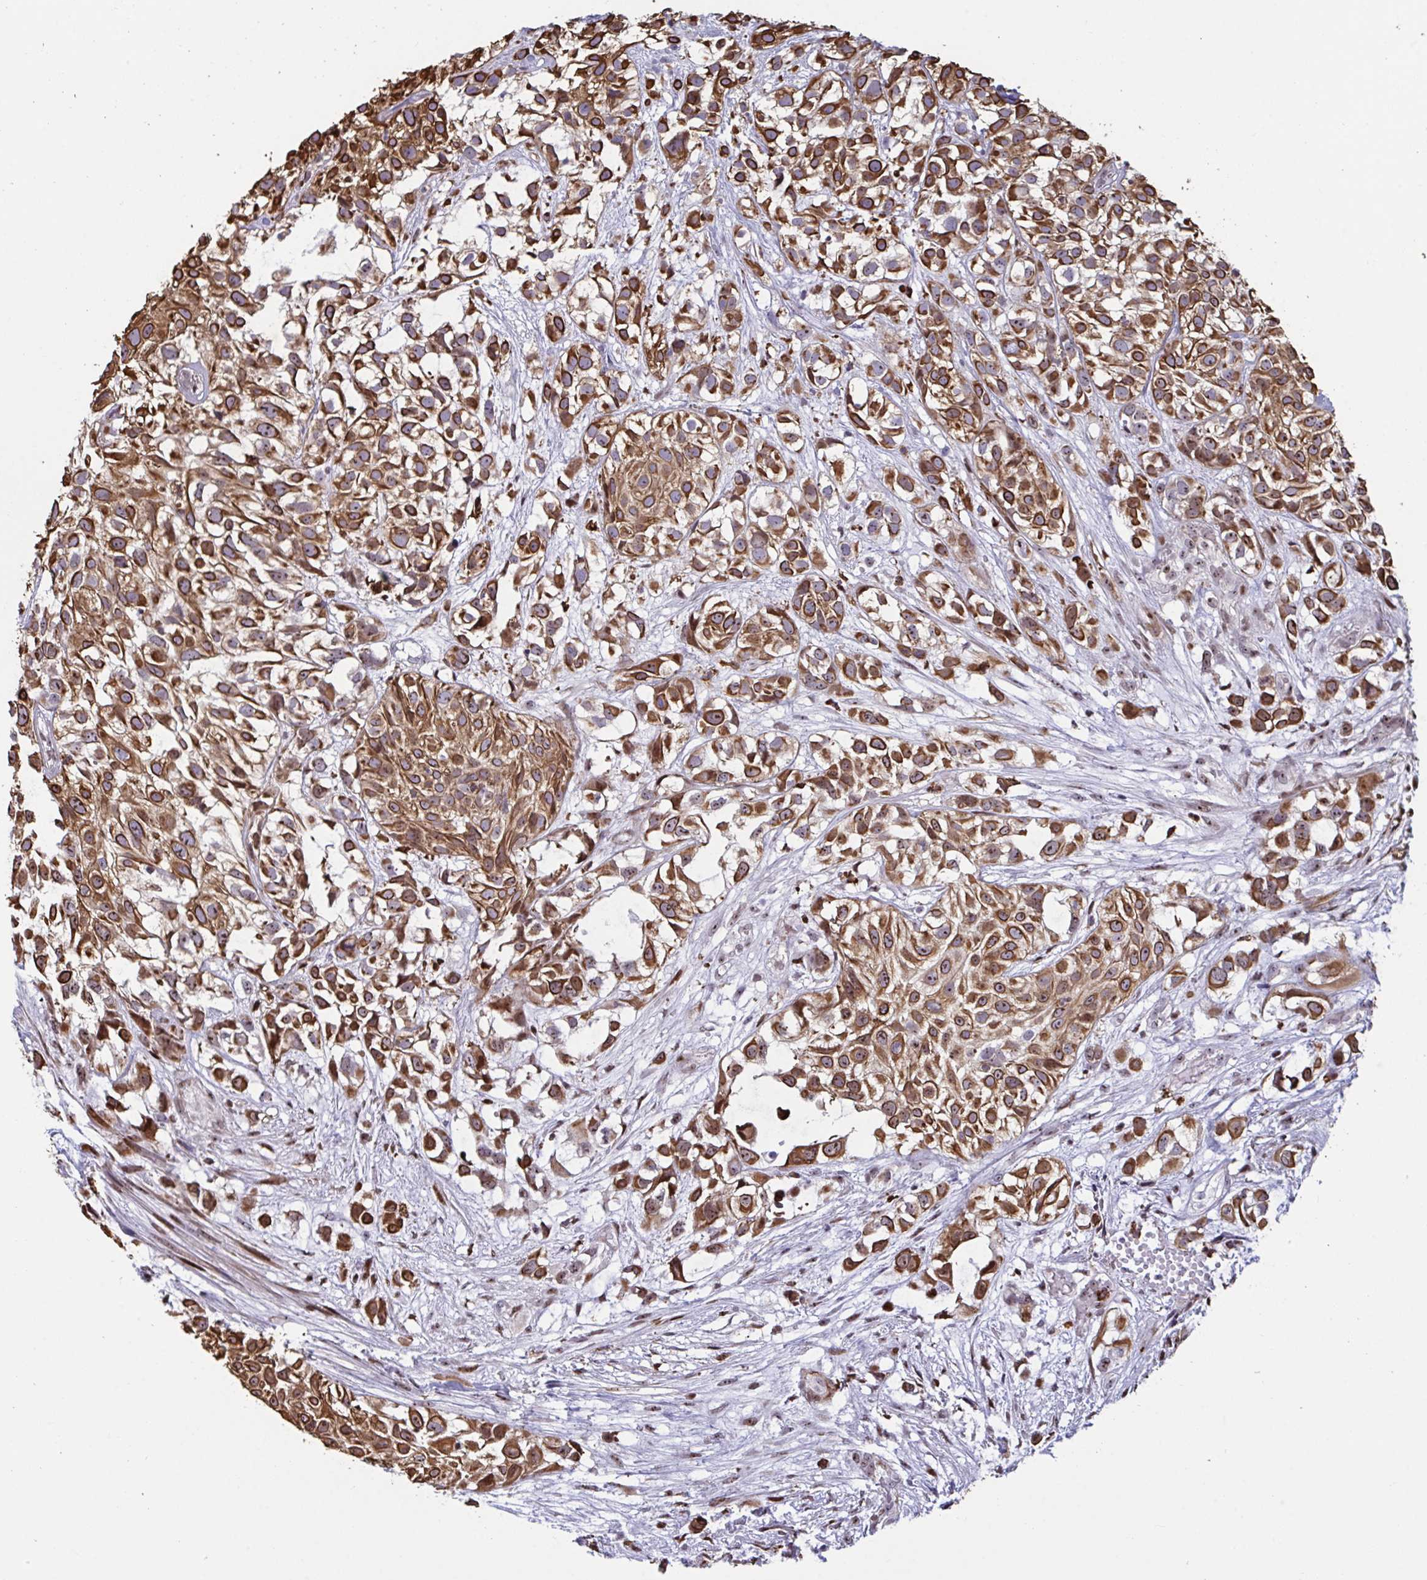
{"staining": {"intensity": "strong", "quantity": ">75%", "location": "cytoplasmic/membranous,nuclear"}, "tissue": "urothelial cancer", "cell_type": "Tumor cells", "image_type": "cancer", "snomed": [{"axis": "morphology", "description": "Urothelial carcinoma, High grade"}, {"axis": "topography", "description": "Urinary bladder"}], "caption": "Strong cytoplasmic/membranous and nuclear positivity is seen in approximately >75% of tumor cells in urothelial cancer. Nuclei are stained in blue.", "gene": "PELI2", "patient": {"sex": "male", "age": 56}}